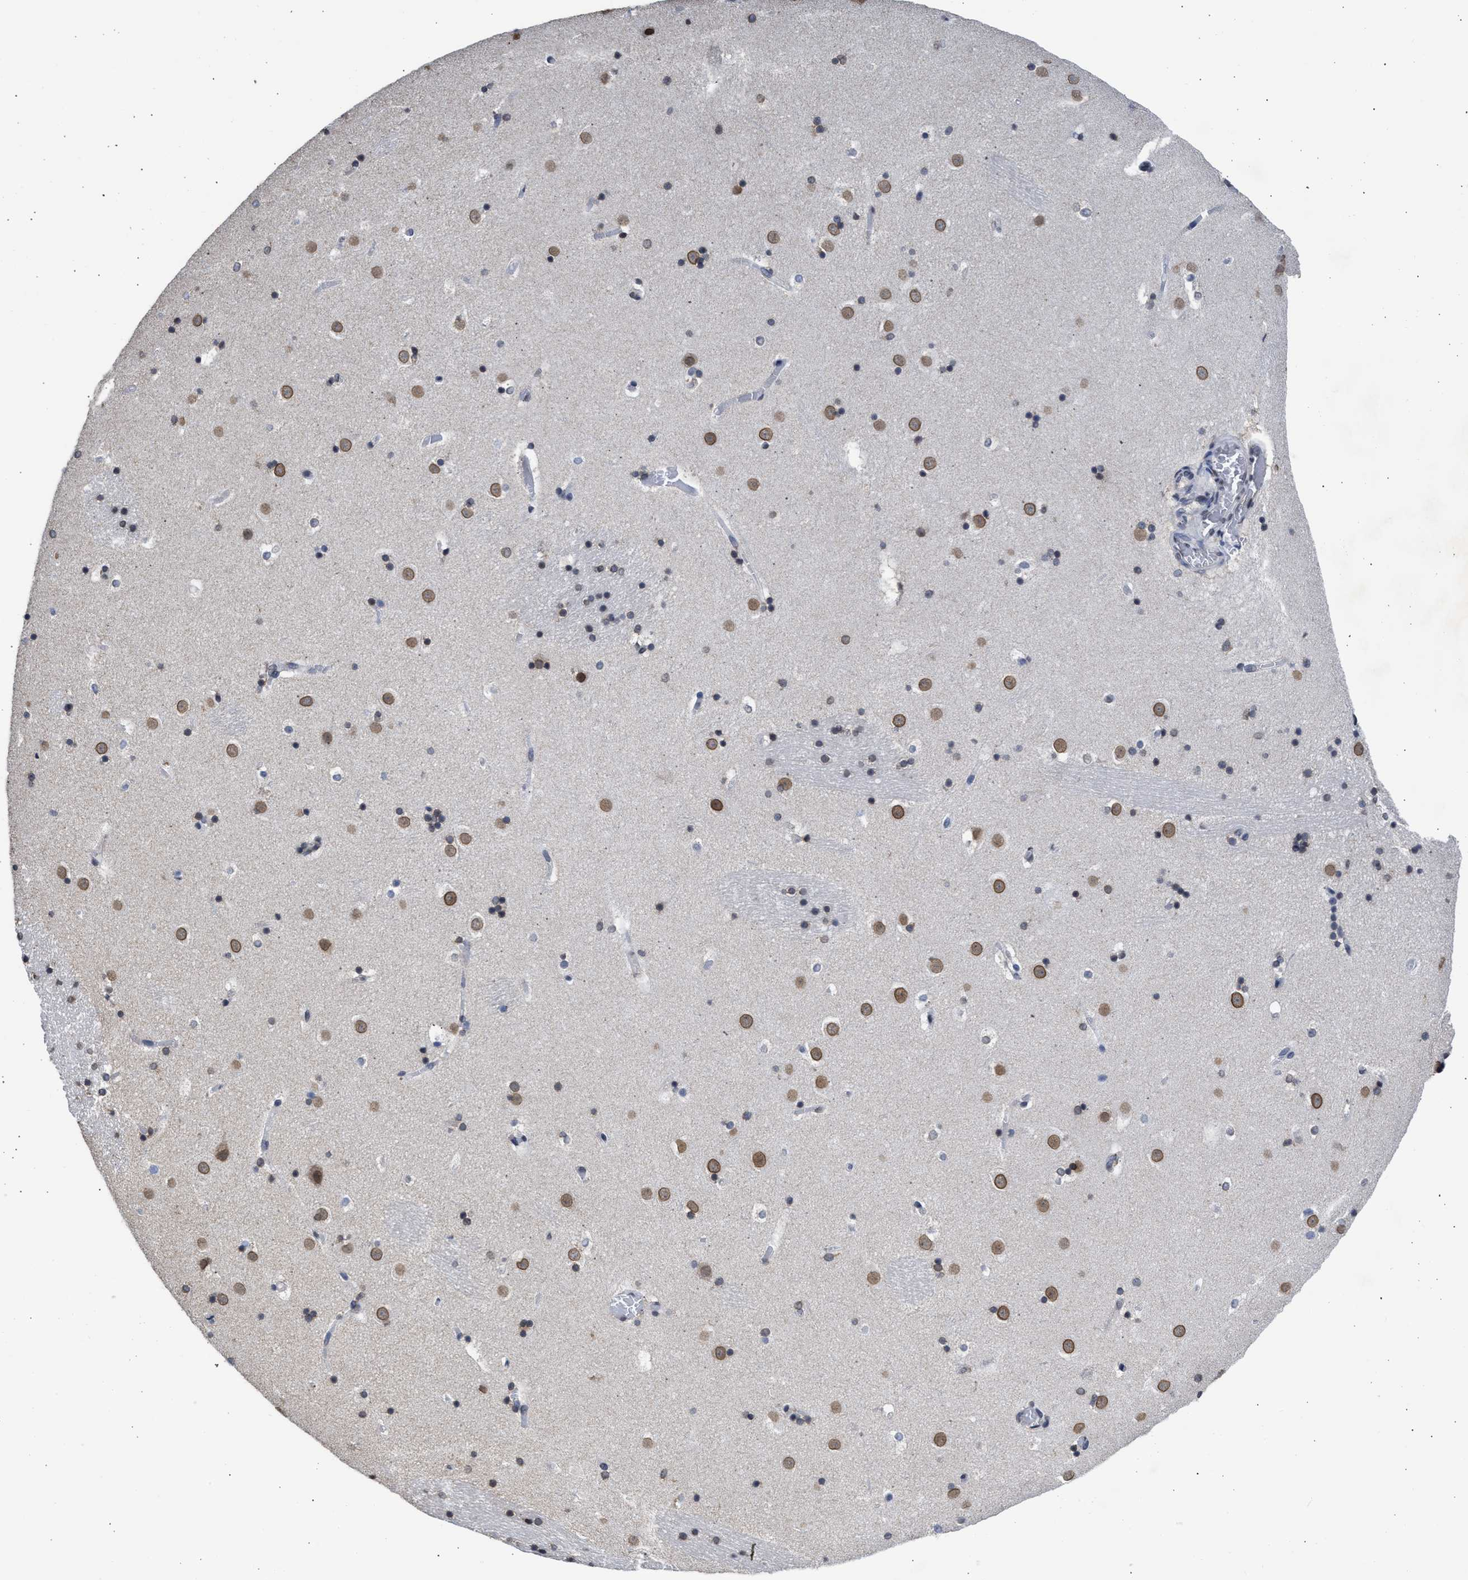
{"staining": {"intensity": "moderate", "quantity": "<25%", "location": "cytoplasmic/membranous,nuclear"}, "tissue": "caudate", "cell_type": "Glial cells", "image_type": "normal", "snomed": [{"axis": "morphology", "description": "Normal tissue, NOS"}, {"axis": "topography", "description": "Lateral ventricle wall"}], "caption": "There is low levels of moderate cytoplasmic/membranous,nuclear positivity in glial cells of normal caudate, as demonstrated by immunohistochemical staining (brown color).", "gene": "NUP35", "patient": {"sex": "male", "age": 45}}